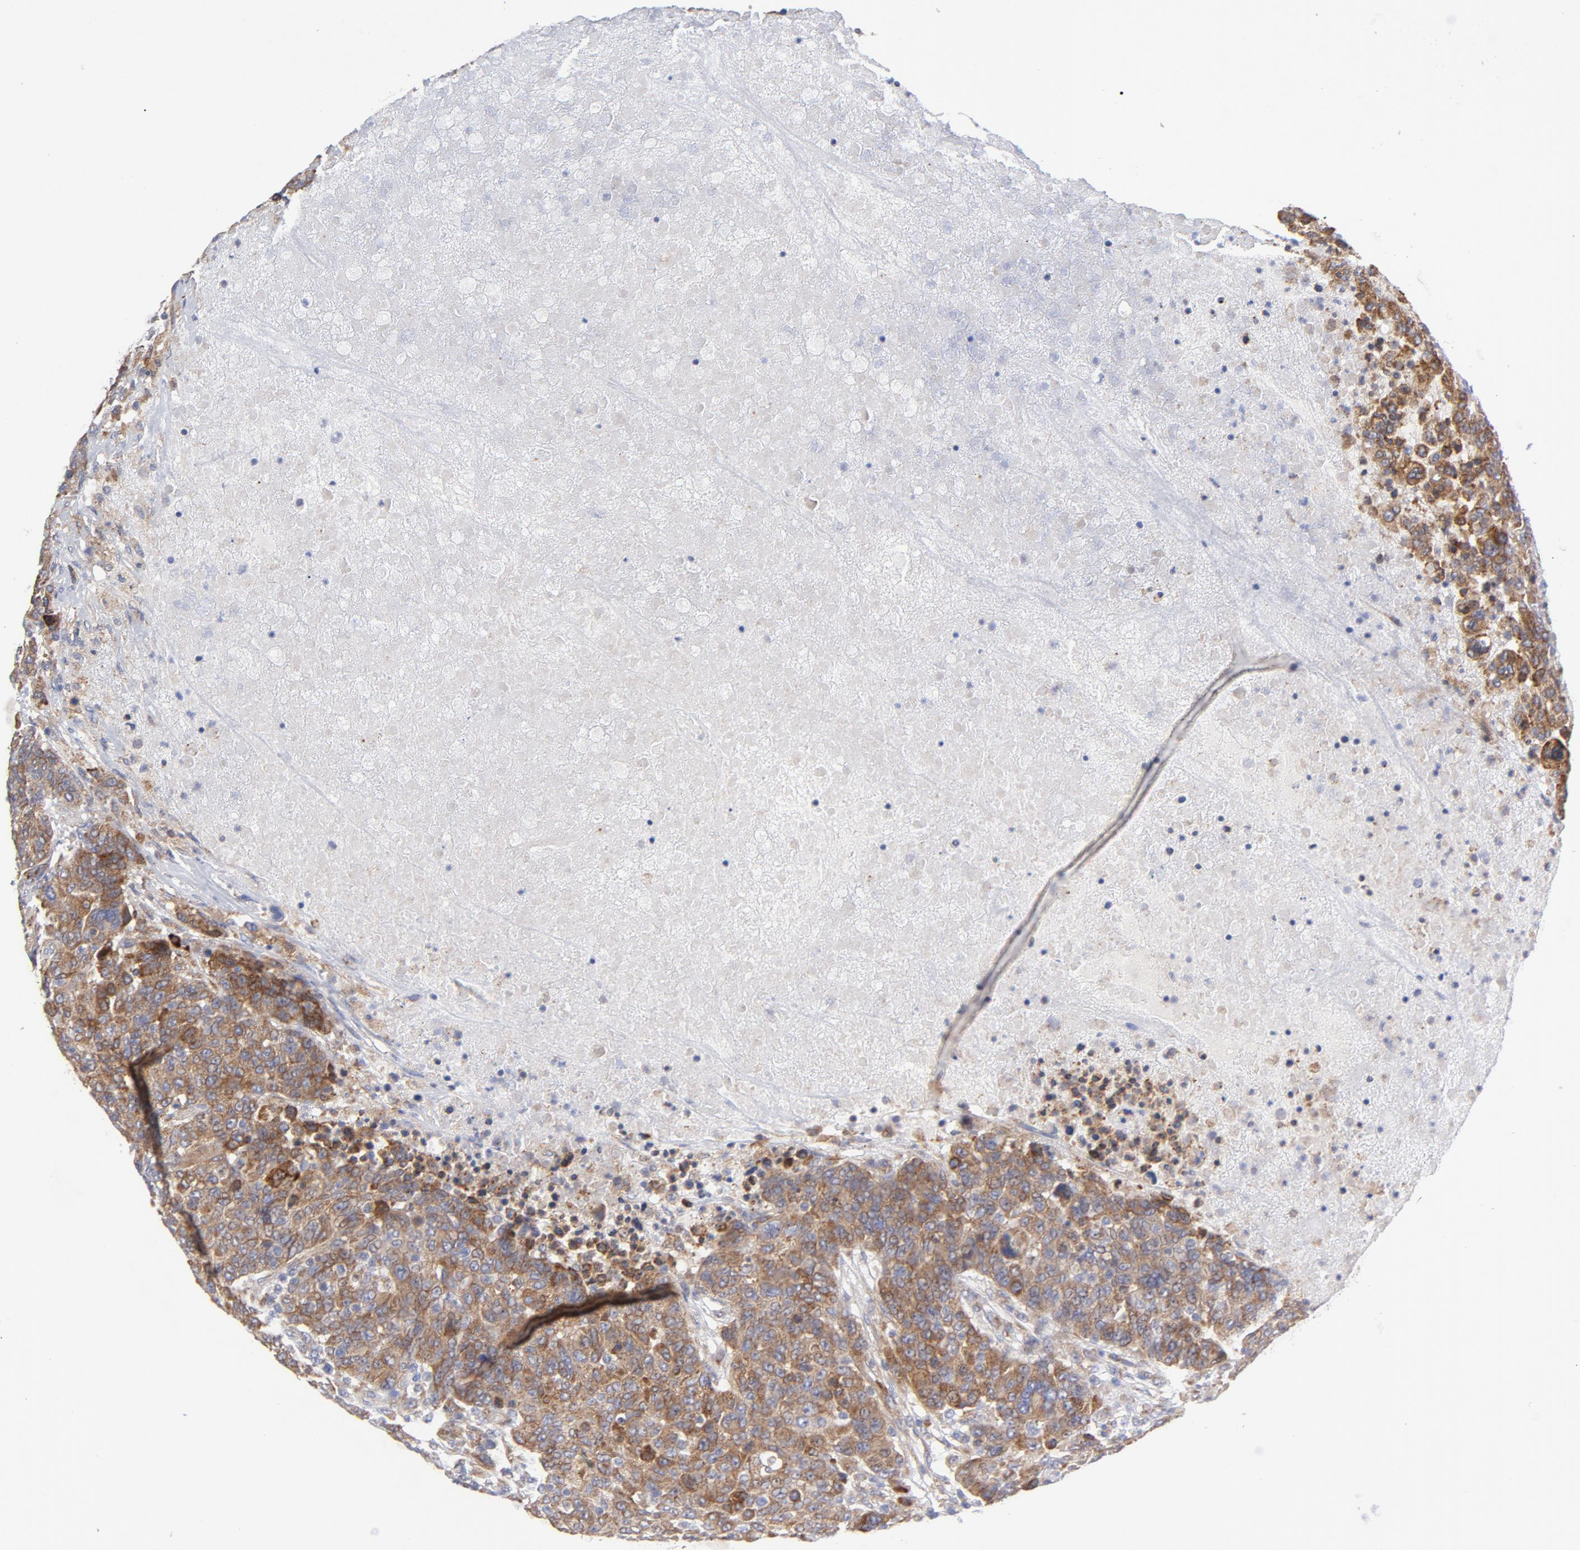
{"staining": {"intensity": "moderate", "quantity": ">75%", "location": "cytoplasmic/membranous"}, "tissue": "breast cancer", "cell_type": "Tumor cells", "image_type": "cancer", "snomed": [{"axis": "morphology", "description": "Duct carcinoma"}, {"axis": "topography", "description": "Breast"}], "caption": "Breast infiltrating ductal carcinoma stained with a protein marker exhibits moderate staining in tumor cells.", "gene": "RAPGEF3", "patient": {"sex": "female", "age": 37}}